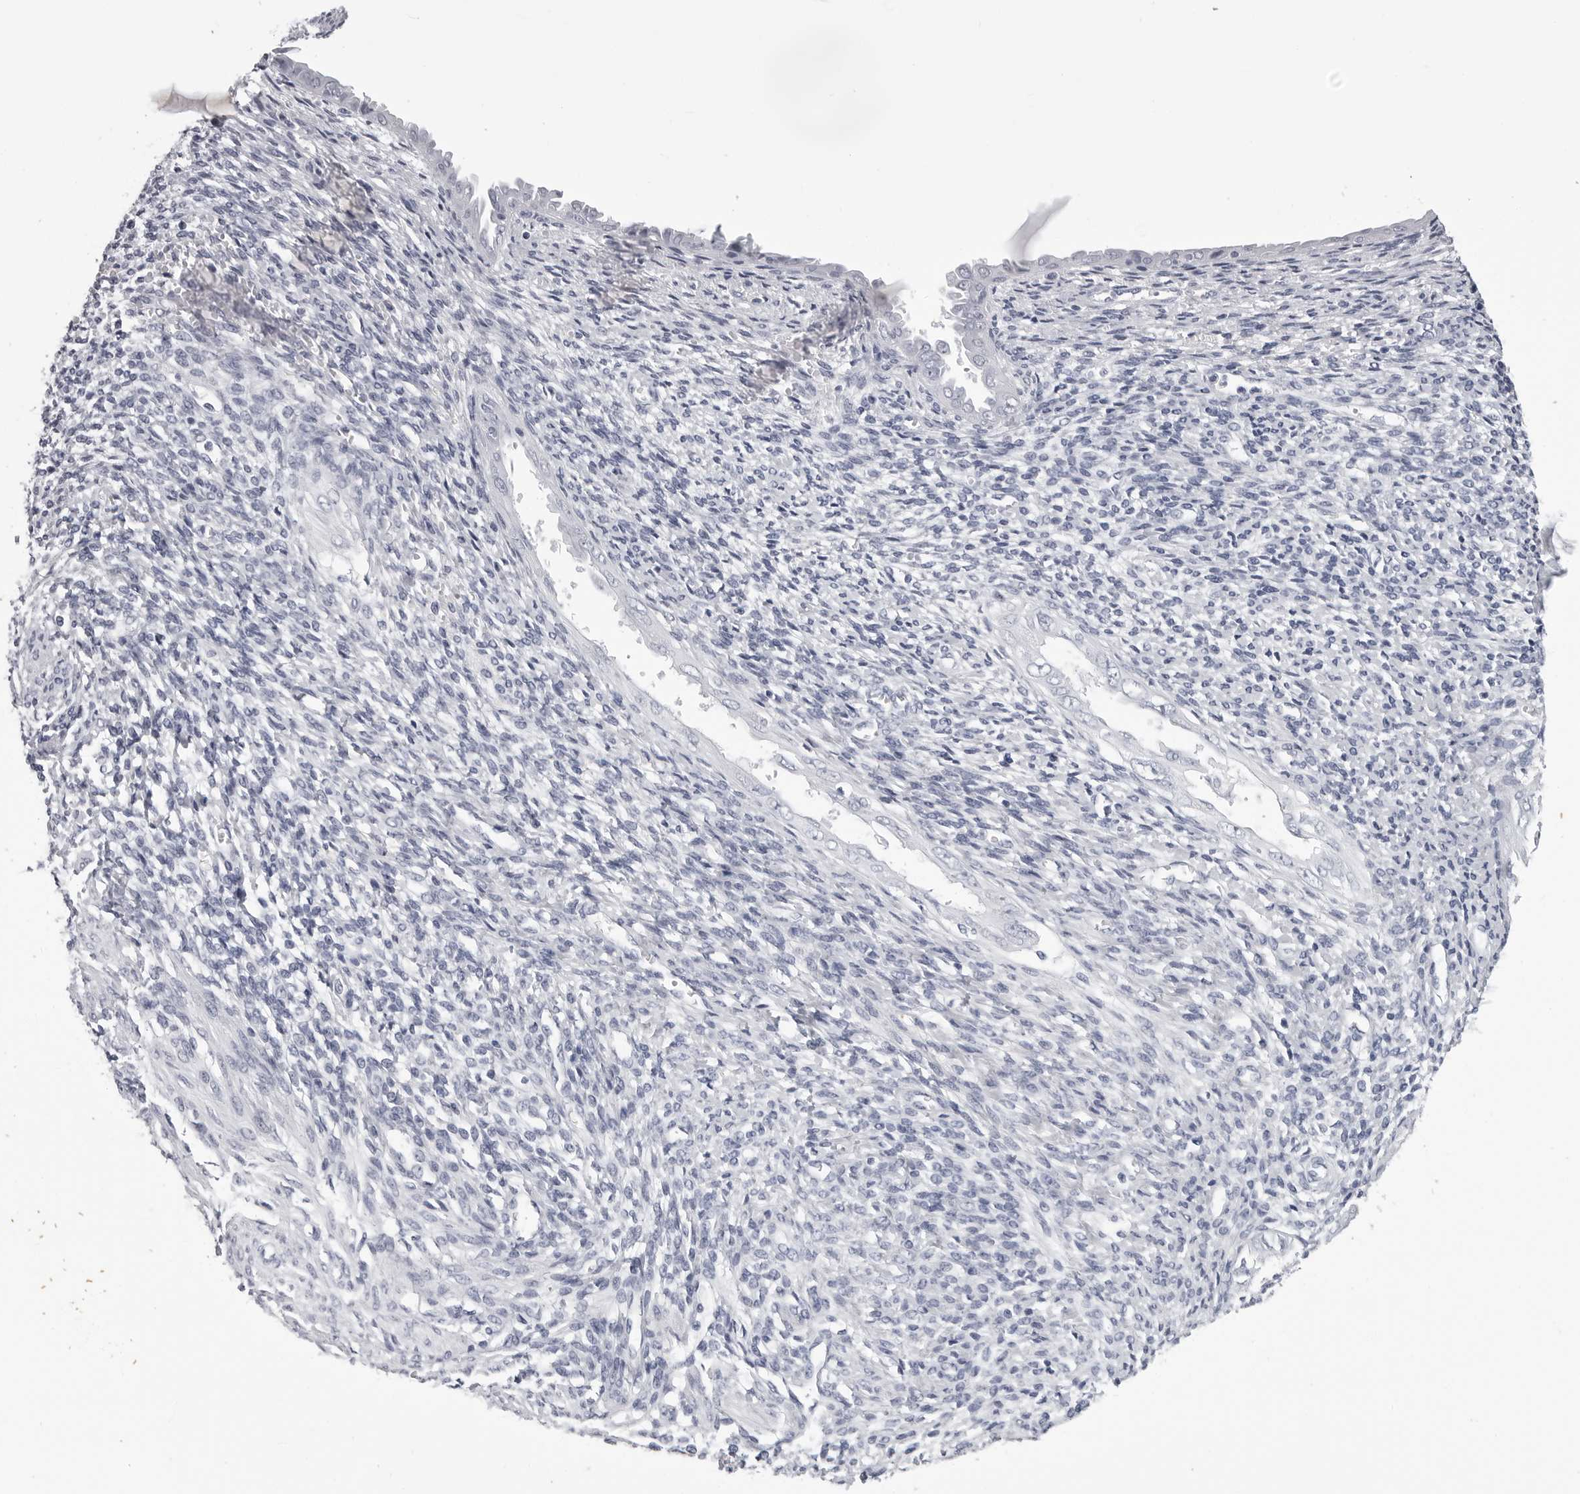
{"staining": {"intensity": "negative", "quantity": "none", "location": "none"}, "tissue": "endometrium", "cell_type": "Cells in endometrial stroma", "image_type": "normal", "snomed": [{"axis": "morphology", "description": "Normal tissue, NOS"}, {"axis": "topography", "description": "Endometrium"}], "caption": "IHC histopathology image of normal endometrium: human endometrium stained with DAB shows no significant protein positivity in cells in endometrial stroma. (DAB (3,3'-diaminobenzidine) immunohistochemistry (IHC), high magnification).", "gene": "BPIFA1", "patient": {"sex": "female", "age": 66}}